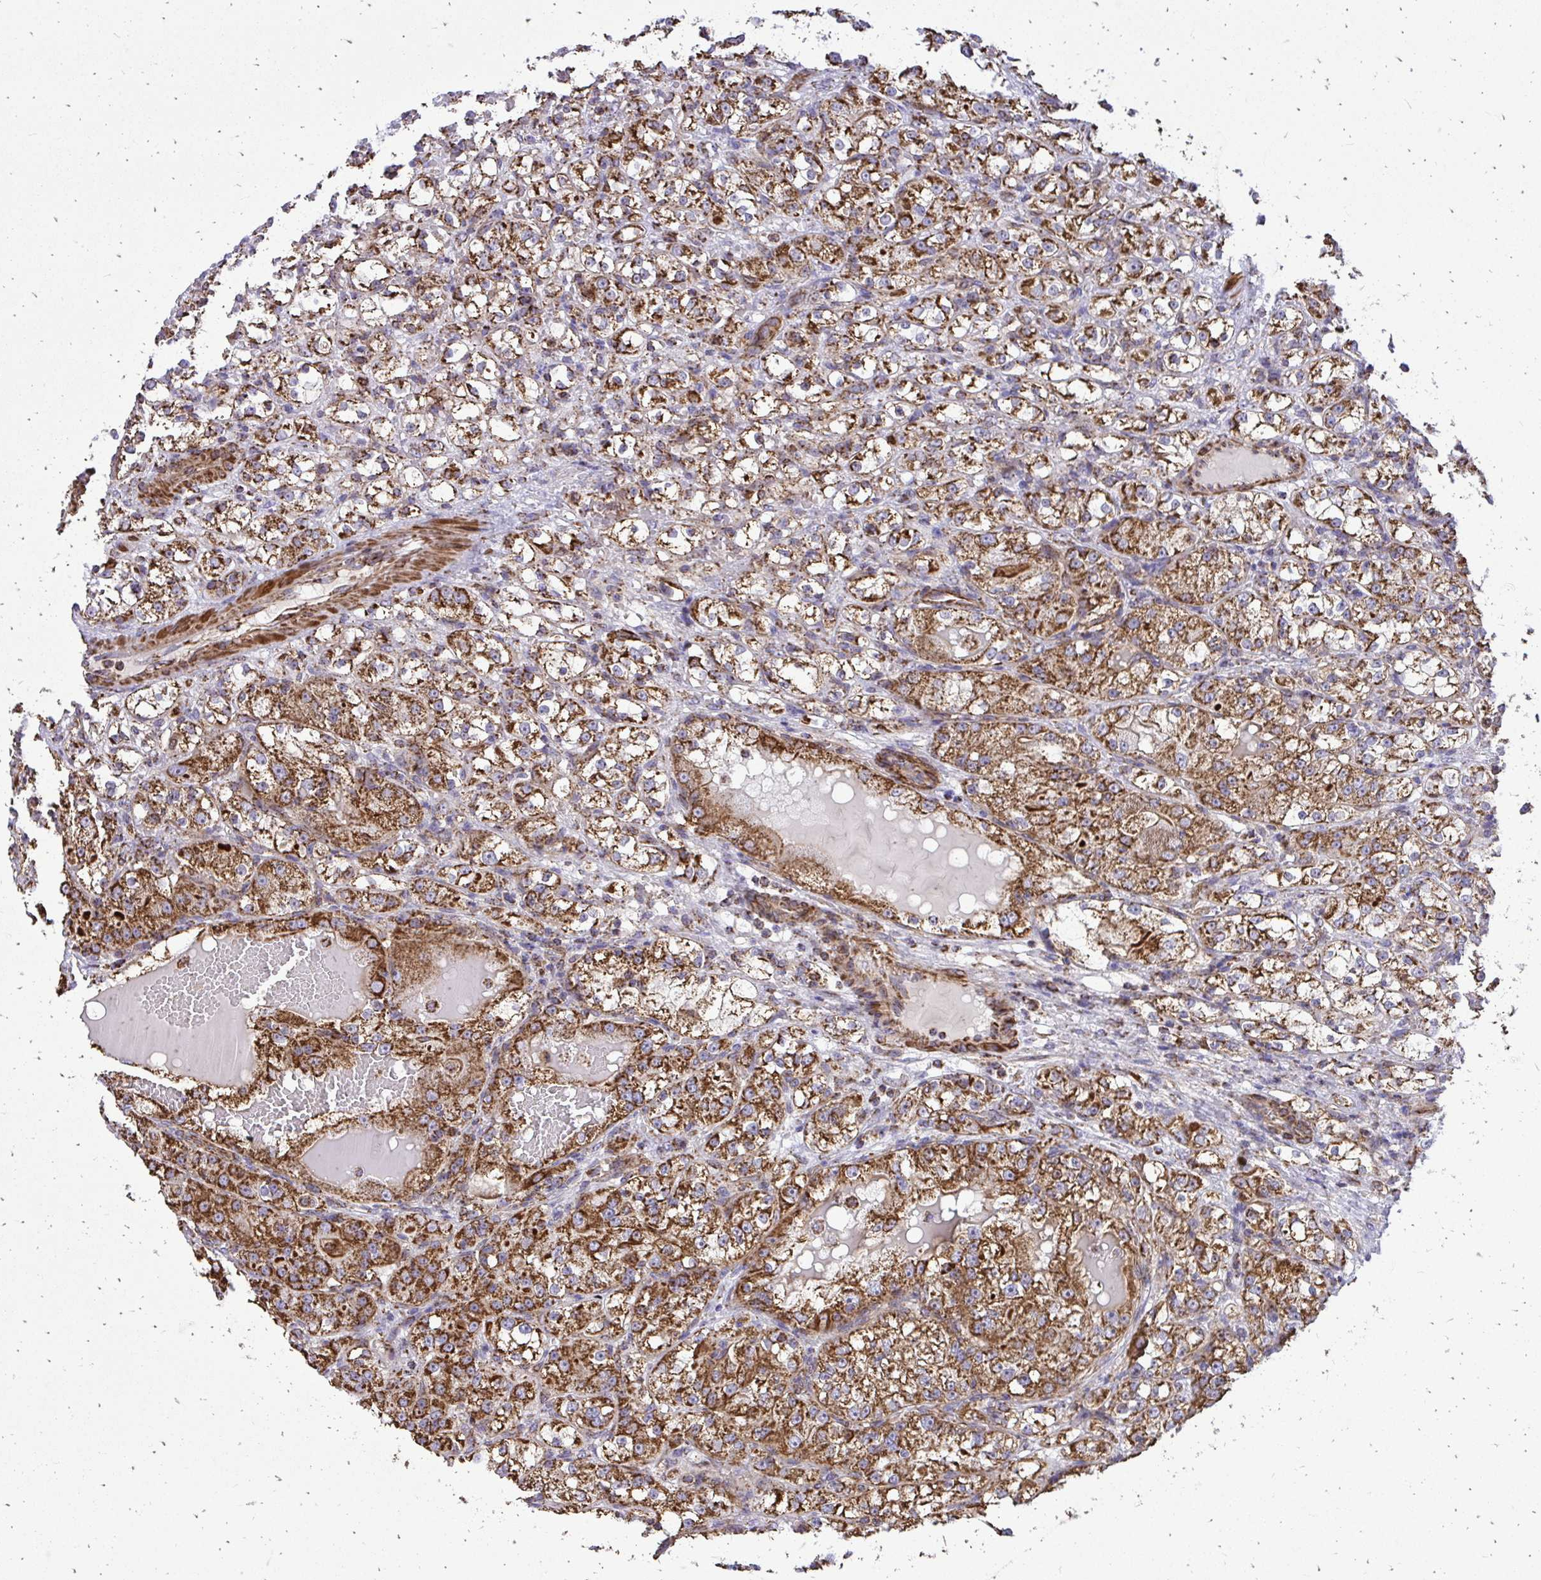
{"staining": {"intensity": "moderate", "quantity": ">75%", "location": "cytoplasmic/membranous"}, "tissue": "renal cancer", "cell_type": "Tumor cells", "image_type": "cancer", "snomed": [{"axis": "morphology", "description": "Normal tissue, NOS"}, {"axis": "morphology", "description": "Adenocarcinoma, NOS"}, {"axis": "topography", "description": "Kidney"}], "caption": "DAB (3,3'-diaminobenzidine) immunohistochemical staining of human renal cancer (adenocarcinoma) shows moderate cytoplasmic/membranous protein expression in about >75% of tumor cells. (IHC, brightfield microscopy, high magnification).", "gene": "UBE2C", "patient": {"sex": "male", "age": 61}}